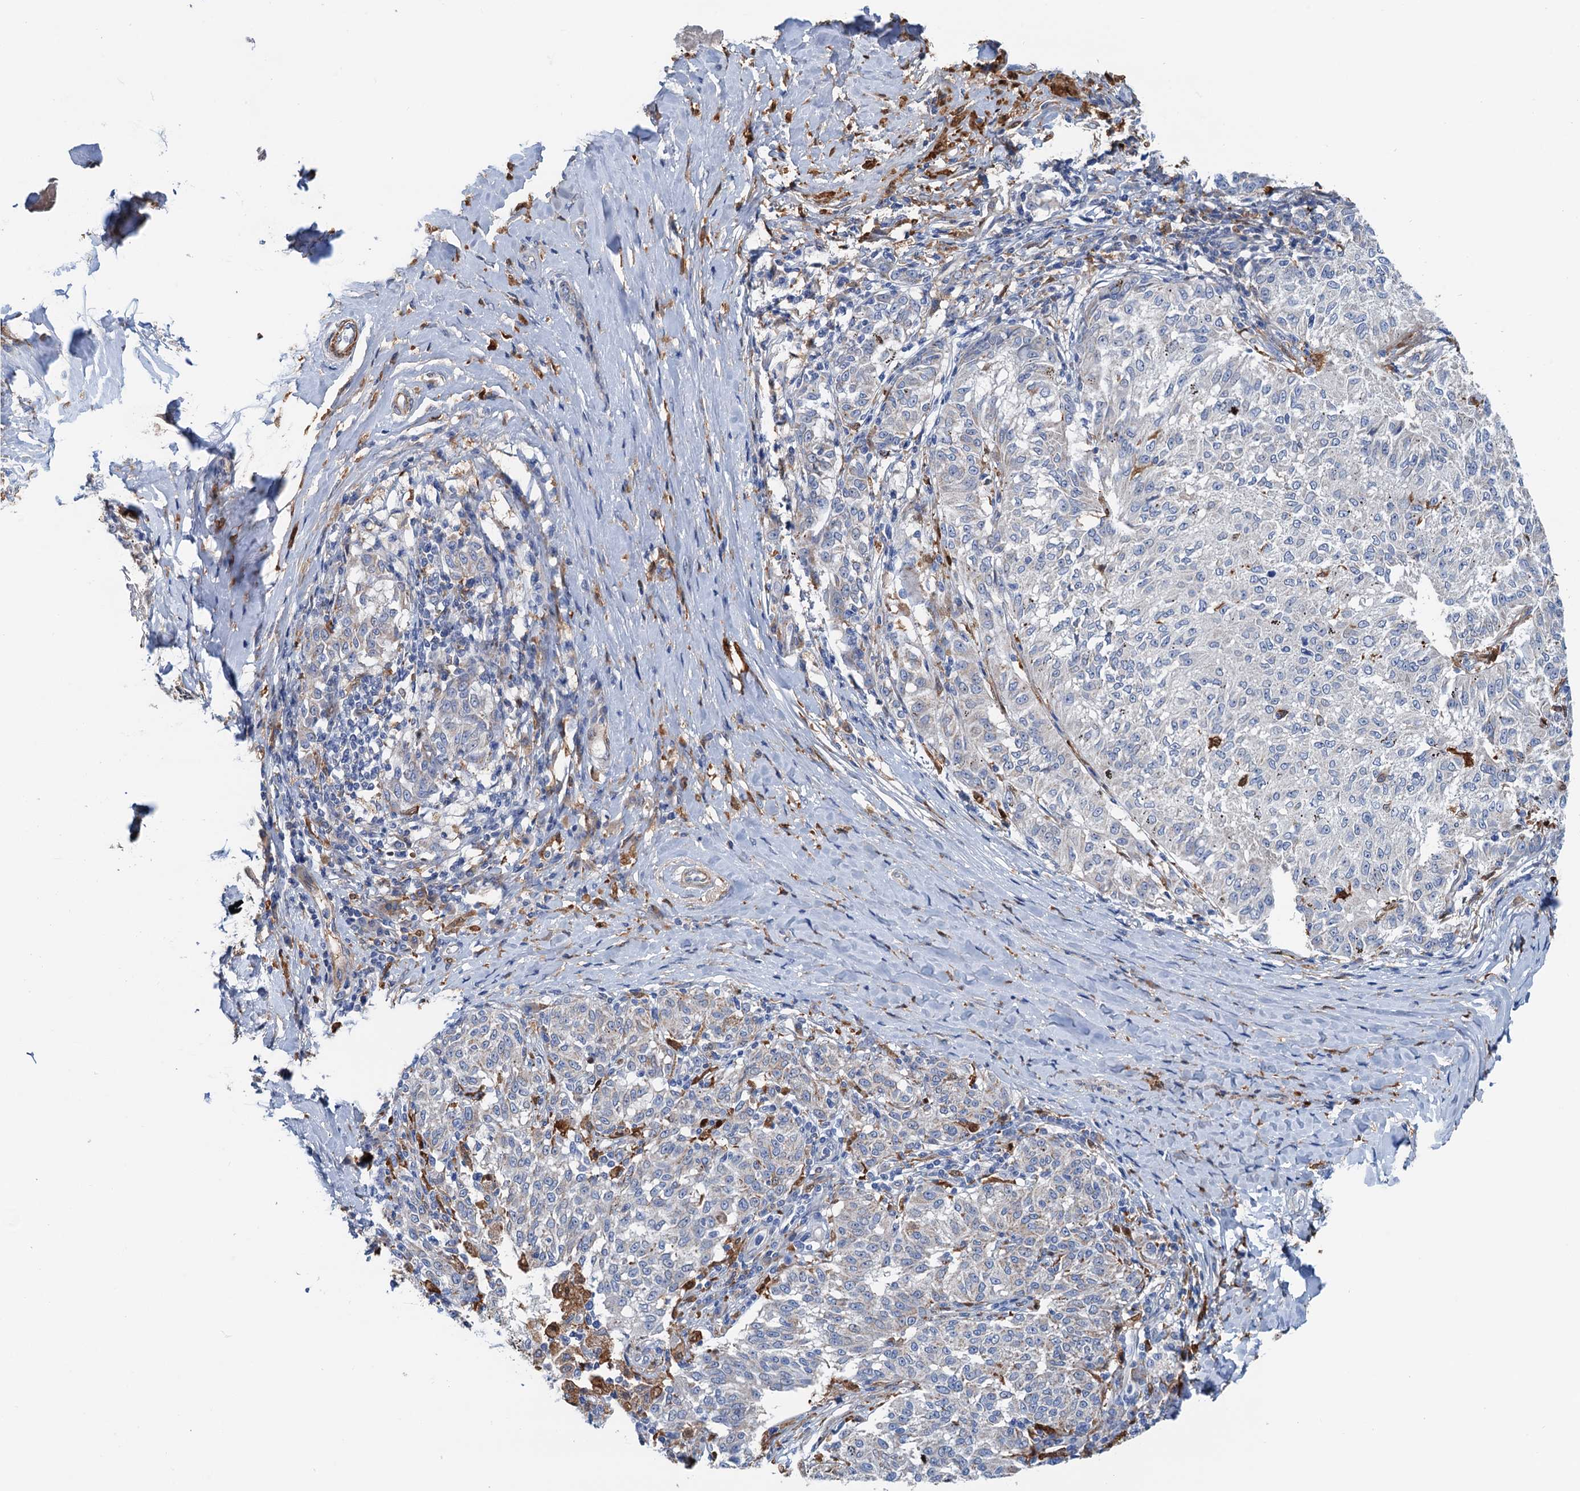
{"staining": {"intensity": "weak", "quantity": "<25%", "location": "cytoplasmic/membranous"}, "tissue": "melanoma", "cell_type": "Tumor cells", "image_type": "cancer", "snomed": [{"axis": "morphology", "description": "Malignant melanoma, NOS"}, {"axis": "topography", "description": "Skin"}], "caption": "Immunohistochemistry (IHC) image of neoplastic tissue: human malignant melanoma stained with DAB exhibits no significant protein positivity in tumor cells. (Stains: DAB (3,3'-diaminobenzidine) immunohistochemistry (IHC) with hematoxylin counter stain, Microscopy: brightfield microscopy at high magnification).", "gene": "CSTPP1", "patient": {"sex": "female", "age": 72}}